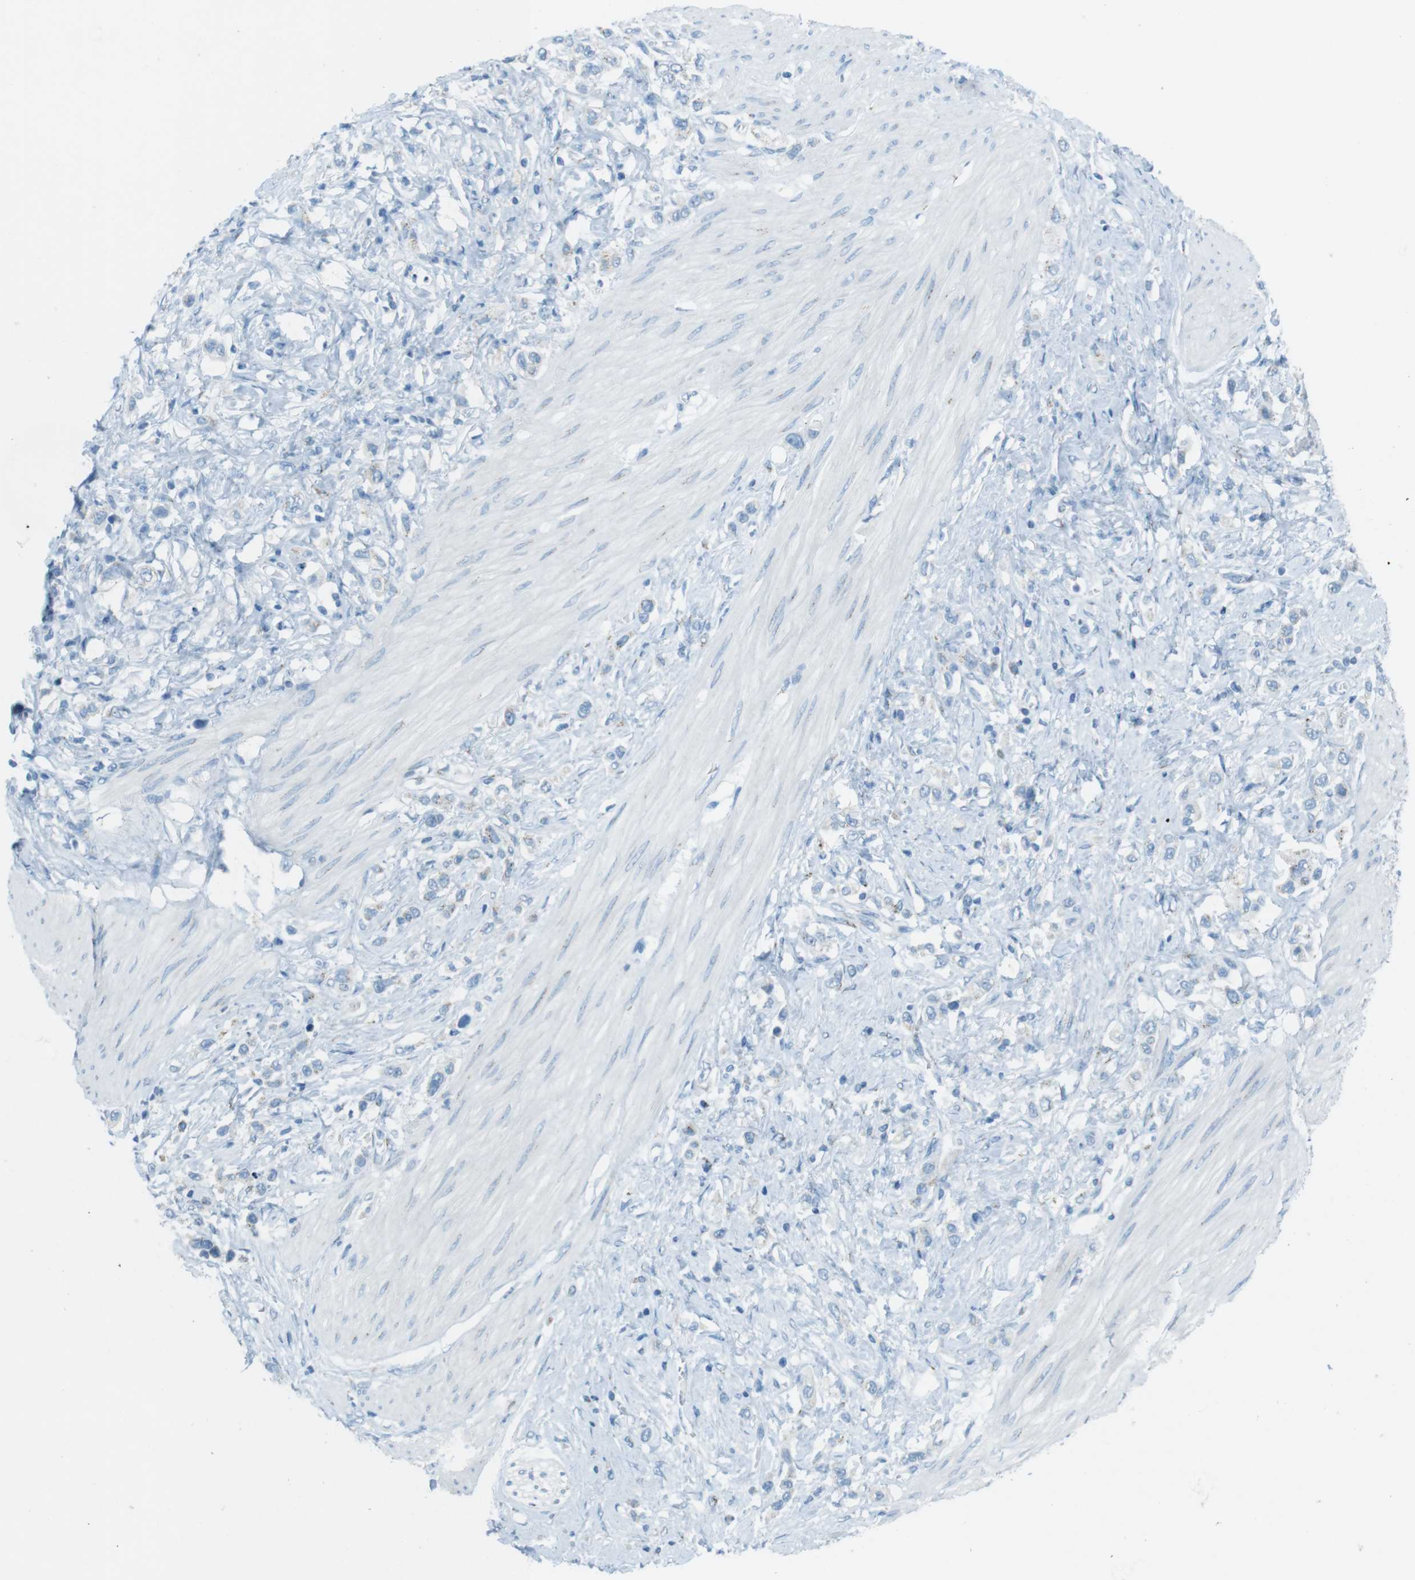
{"staining": {"intensity": "negative", "quantity": "none", "location": "none"}, "tissue": "stomach cancer", "cell_type": "Tumor cells", "image_type": "cancer", "snomed": [{"axis": "morphology", "description": "Adenocarcinoma, NOS"}, {"axis": "topography", "description": "Stomach"}], "caption": "The IHC histopathology image has no significant positivity in tumor cells of adenocarcinoma (stomach) tissue. (IHC, brightfield microscopy, high magnification).", "gene": "TXNDC15", "patient": {"sex": "female", "age": 65}}